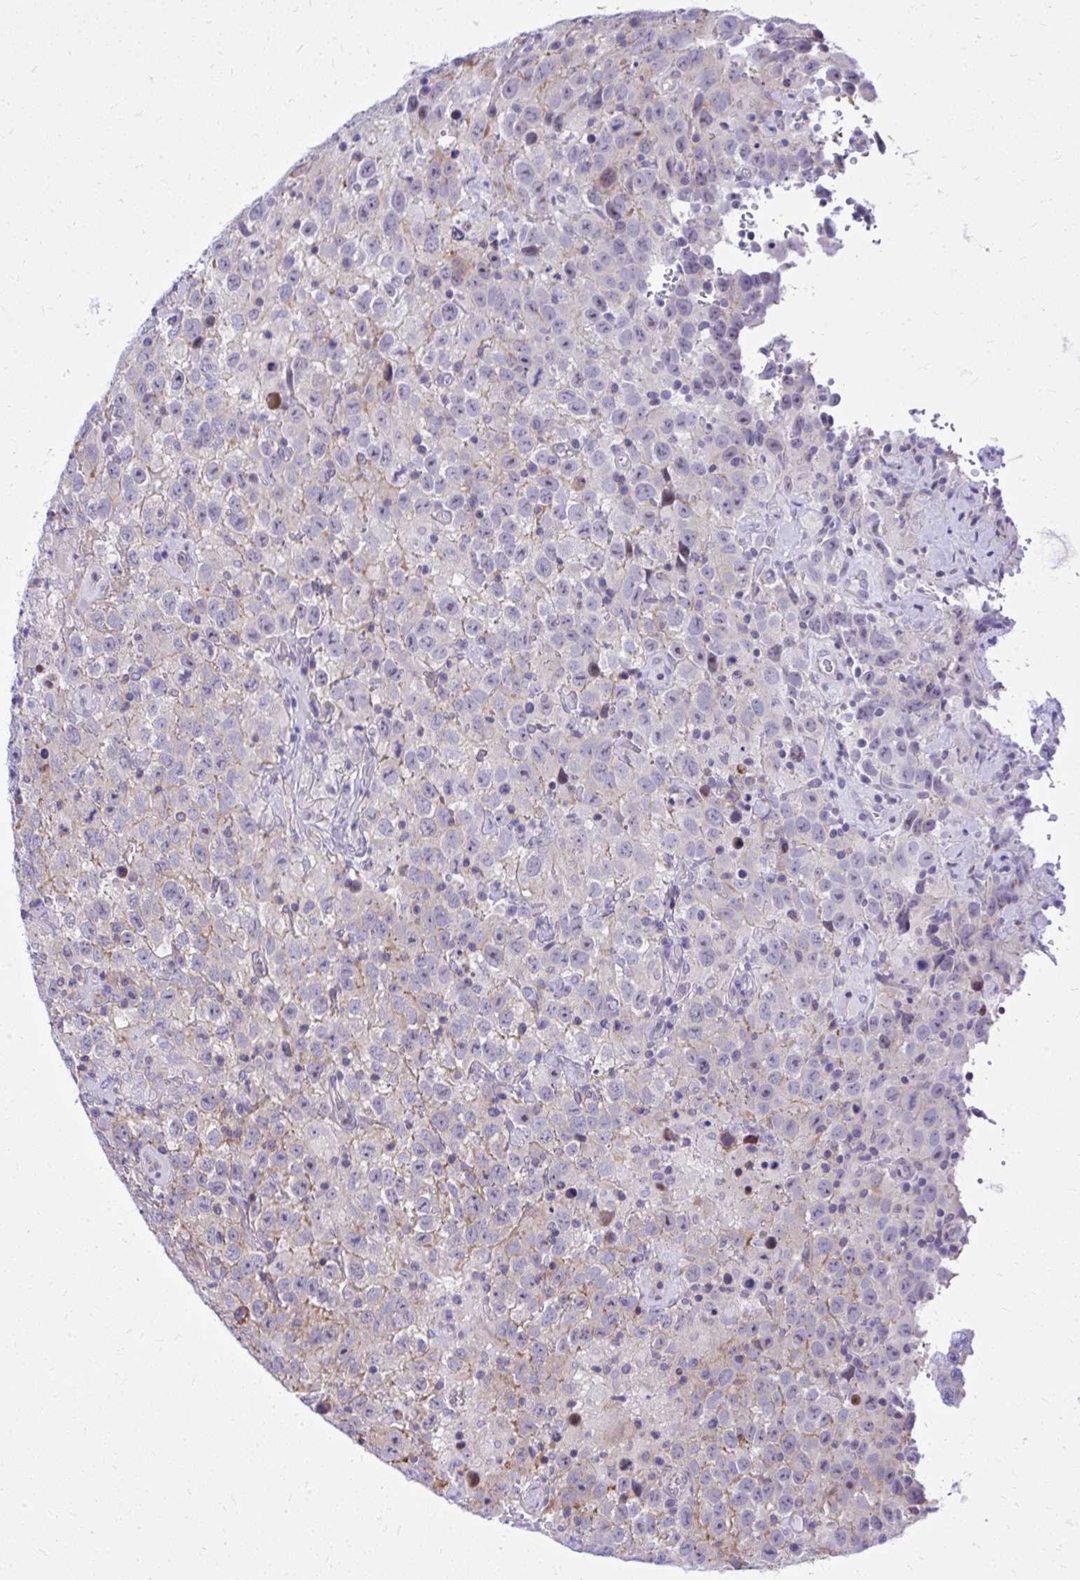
{"staining": {"intensity": "negative", "quantity": "none", "location": "none"}, "tissue": "testis cancer", "cell_type": "Tumor cells", "image_type": "cancer", "snomed": [{"axis": "morphology", "description": "Seminoma, NOS"}, {"axis": "topography", "description": "Testis"}], "caption": "Tumor cells show no significant protein positivity in seminoma (testis).", "gene": "GRK4", "patient": {"sex": "male", "age": 41}}